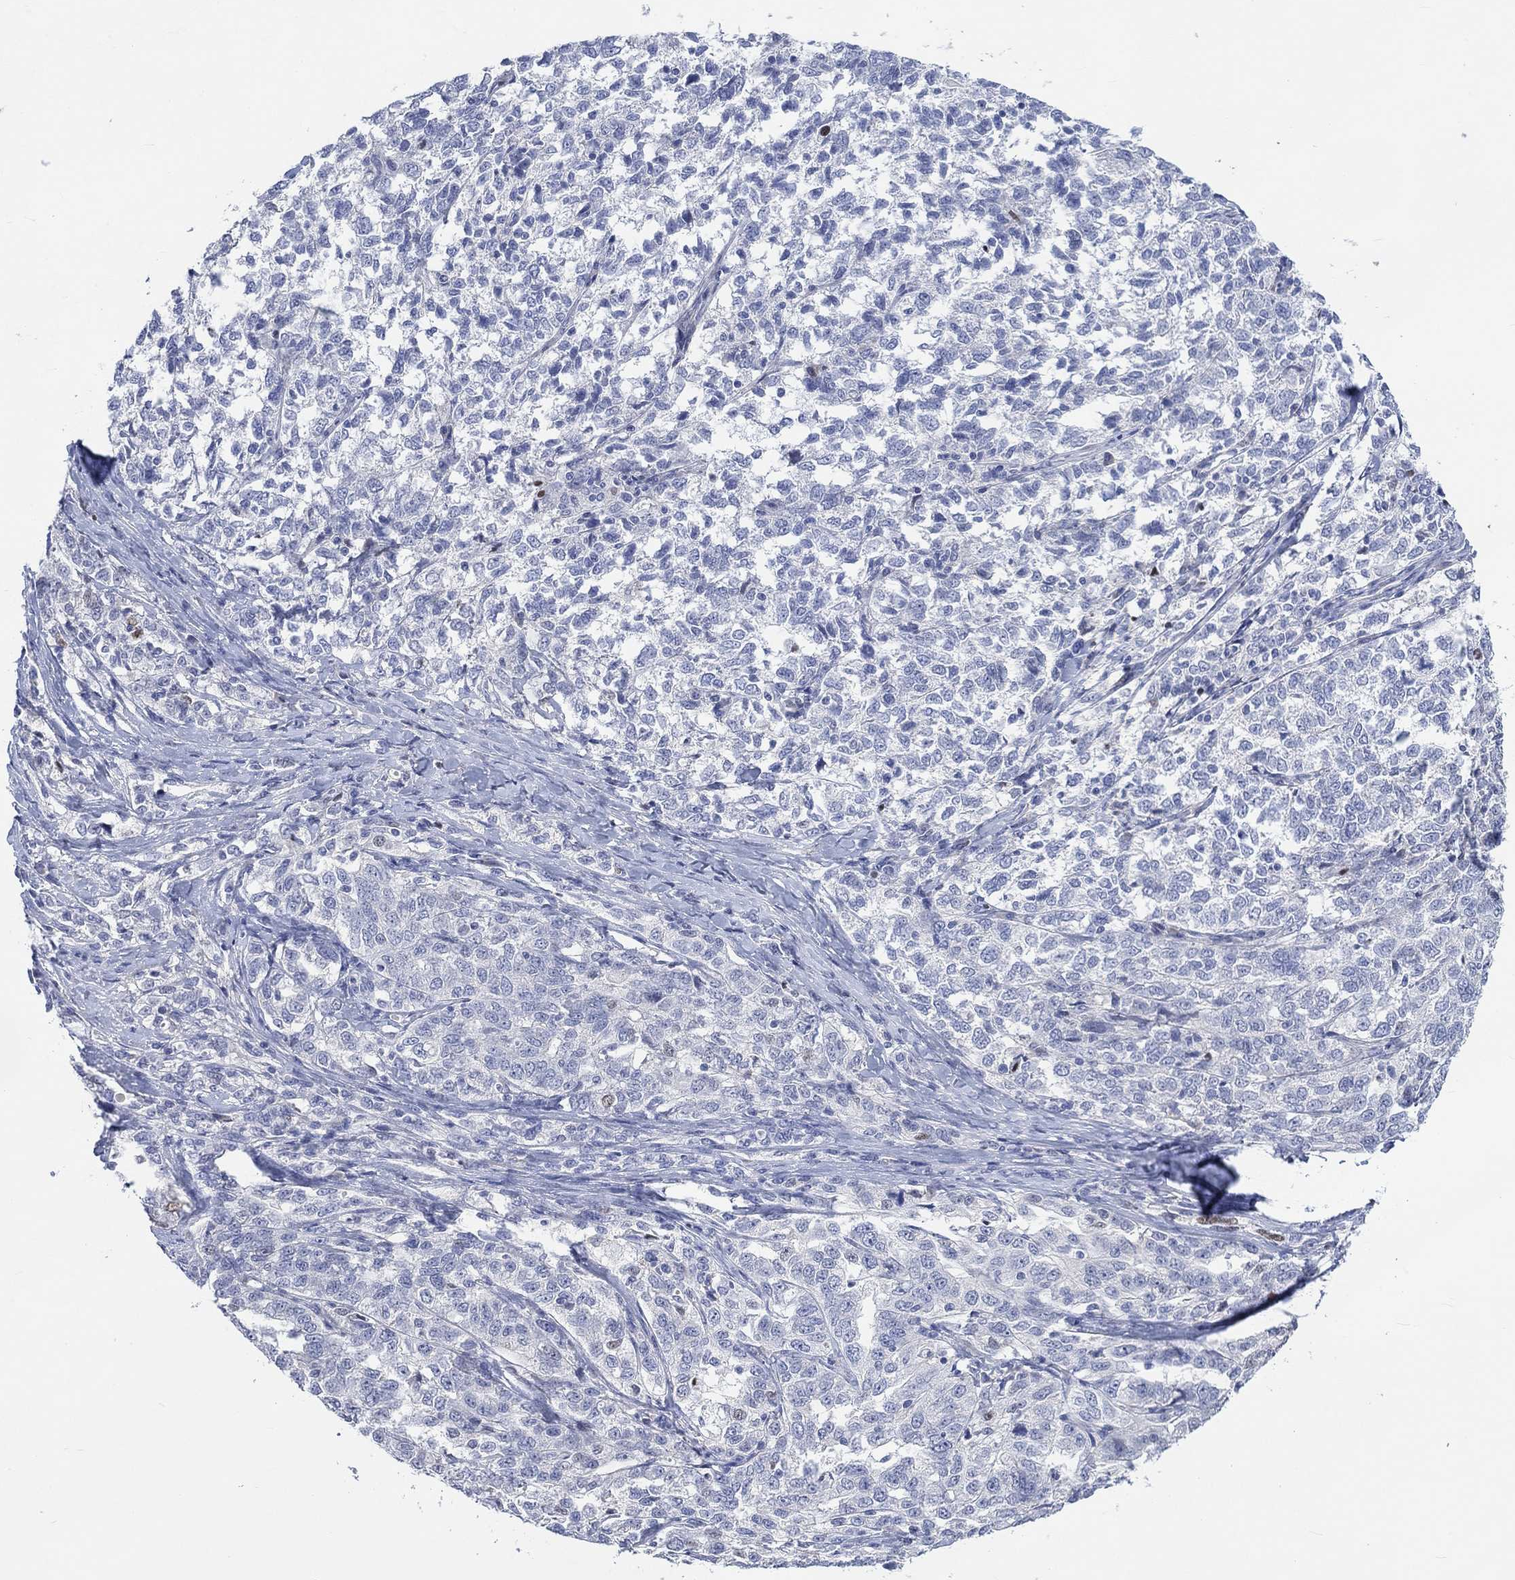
{"staining": {"intensity": "negative", "quantity": "none", "location": "none"}, "tissue": "ovarian cancer", "cell_type": "Tumor cells", "image_type": "cancer", "snomed": [{"axis": "morphology", "description": "Cystadenocarcinoma, serous, NOS"}, {"axis": "topography", "description": "Ovary"}], "caption": "Micrograph shows no significant protein positivity in tumor cells of ovarian serous cystadenocarcinoma.", "gene": "DLK1", "patient": {"sex": "female", "age": 71}}